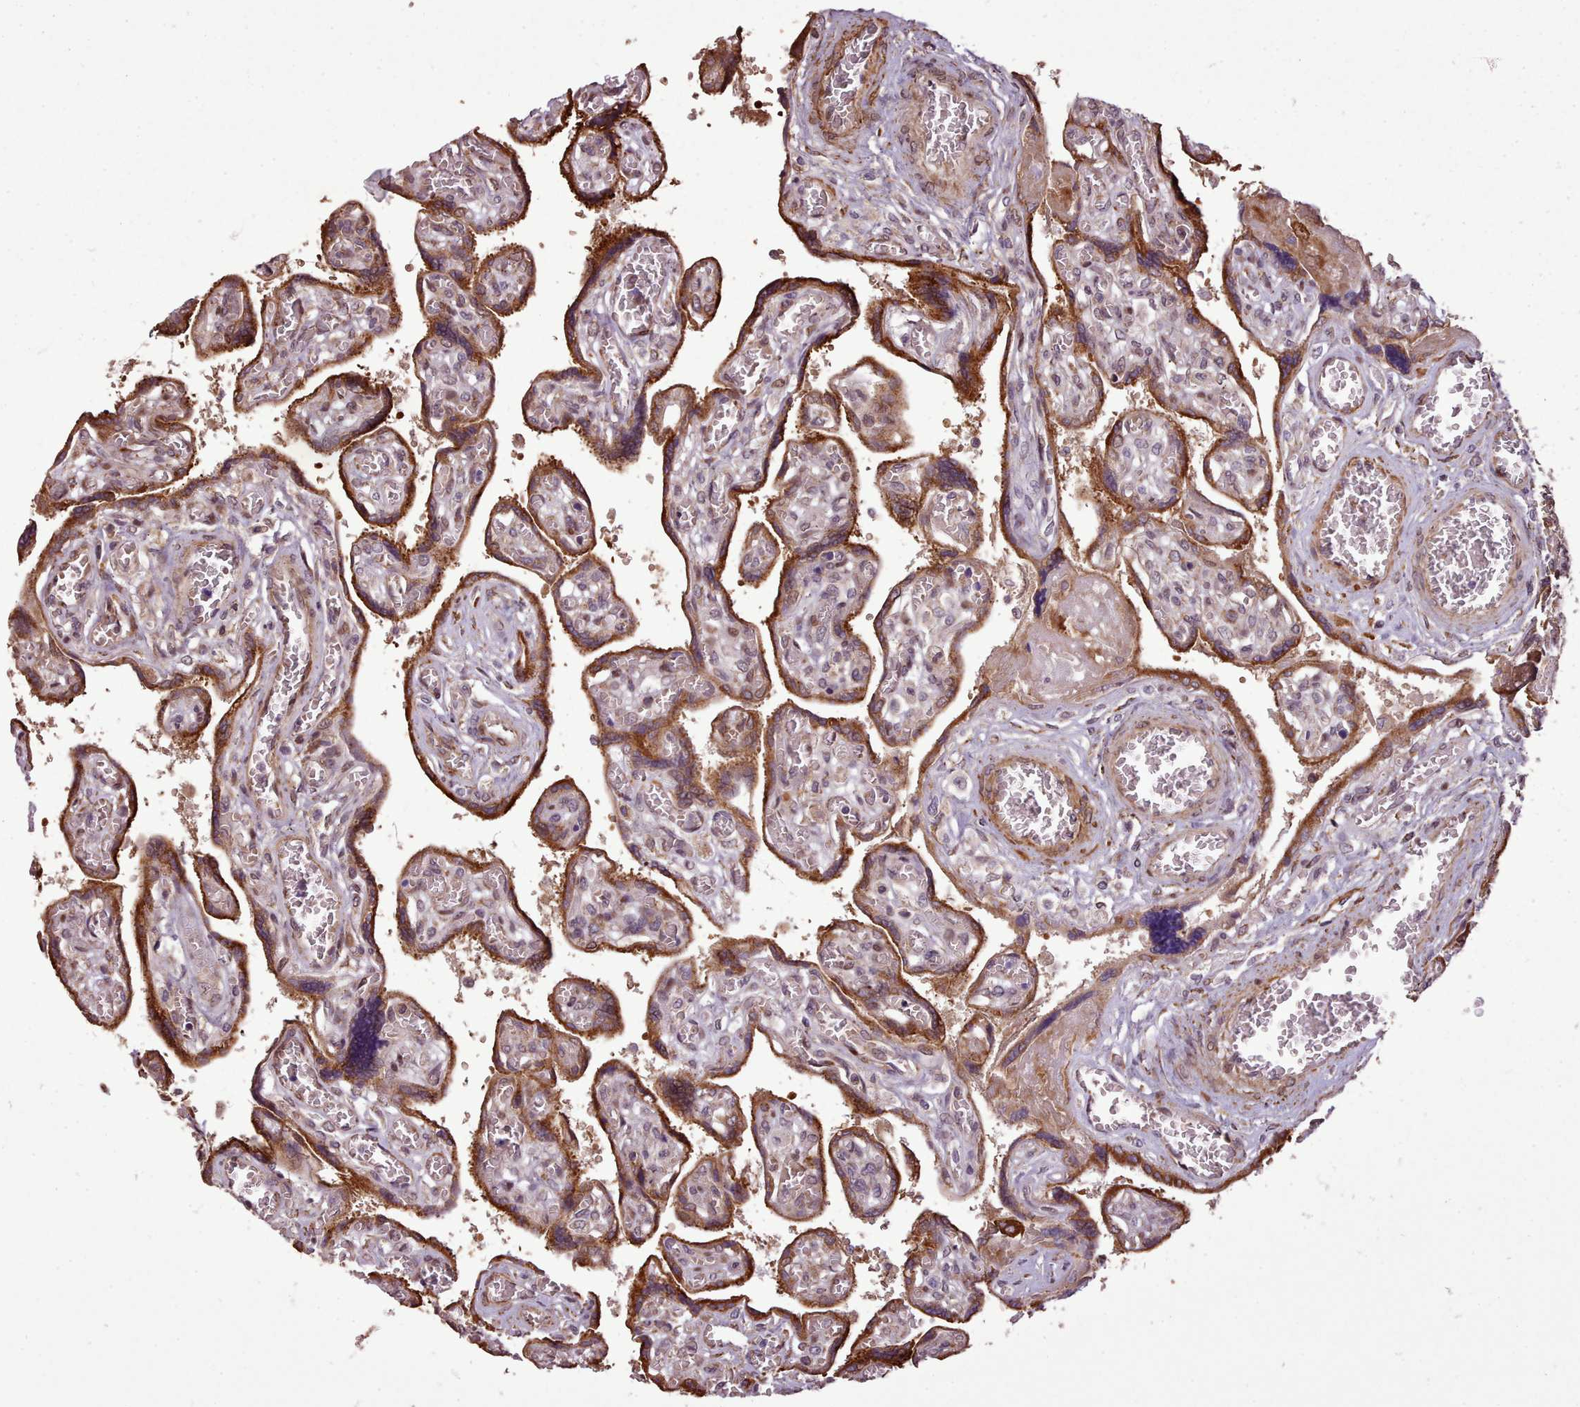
{"staining": {"intensity": "strong", "quantity": ">75%", "location": "cytoplasmic/membranous,nuclear"}, "tissue": "placenta", "cell_type": "Trophoblastic cells", "image_type": "normal", "snomed": [{"axis": "morphology", "description": "Normal tissue, NOS"}, {"axis": "topography", "description": "Placenta"}], "caption": "Protein expression analysis of benign placenta demonstrates strong cytoplasmic/membranous,nuclear staining in about >75% of trophoblastic cells.", "gene": "CABP1", "patient": {"sex": "female", "age": 39}}